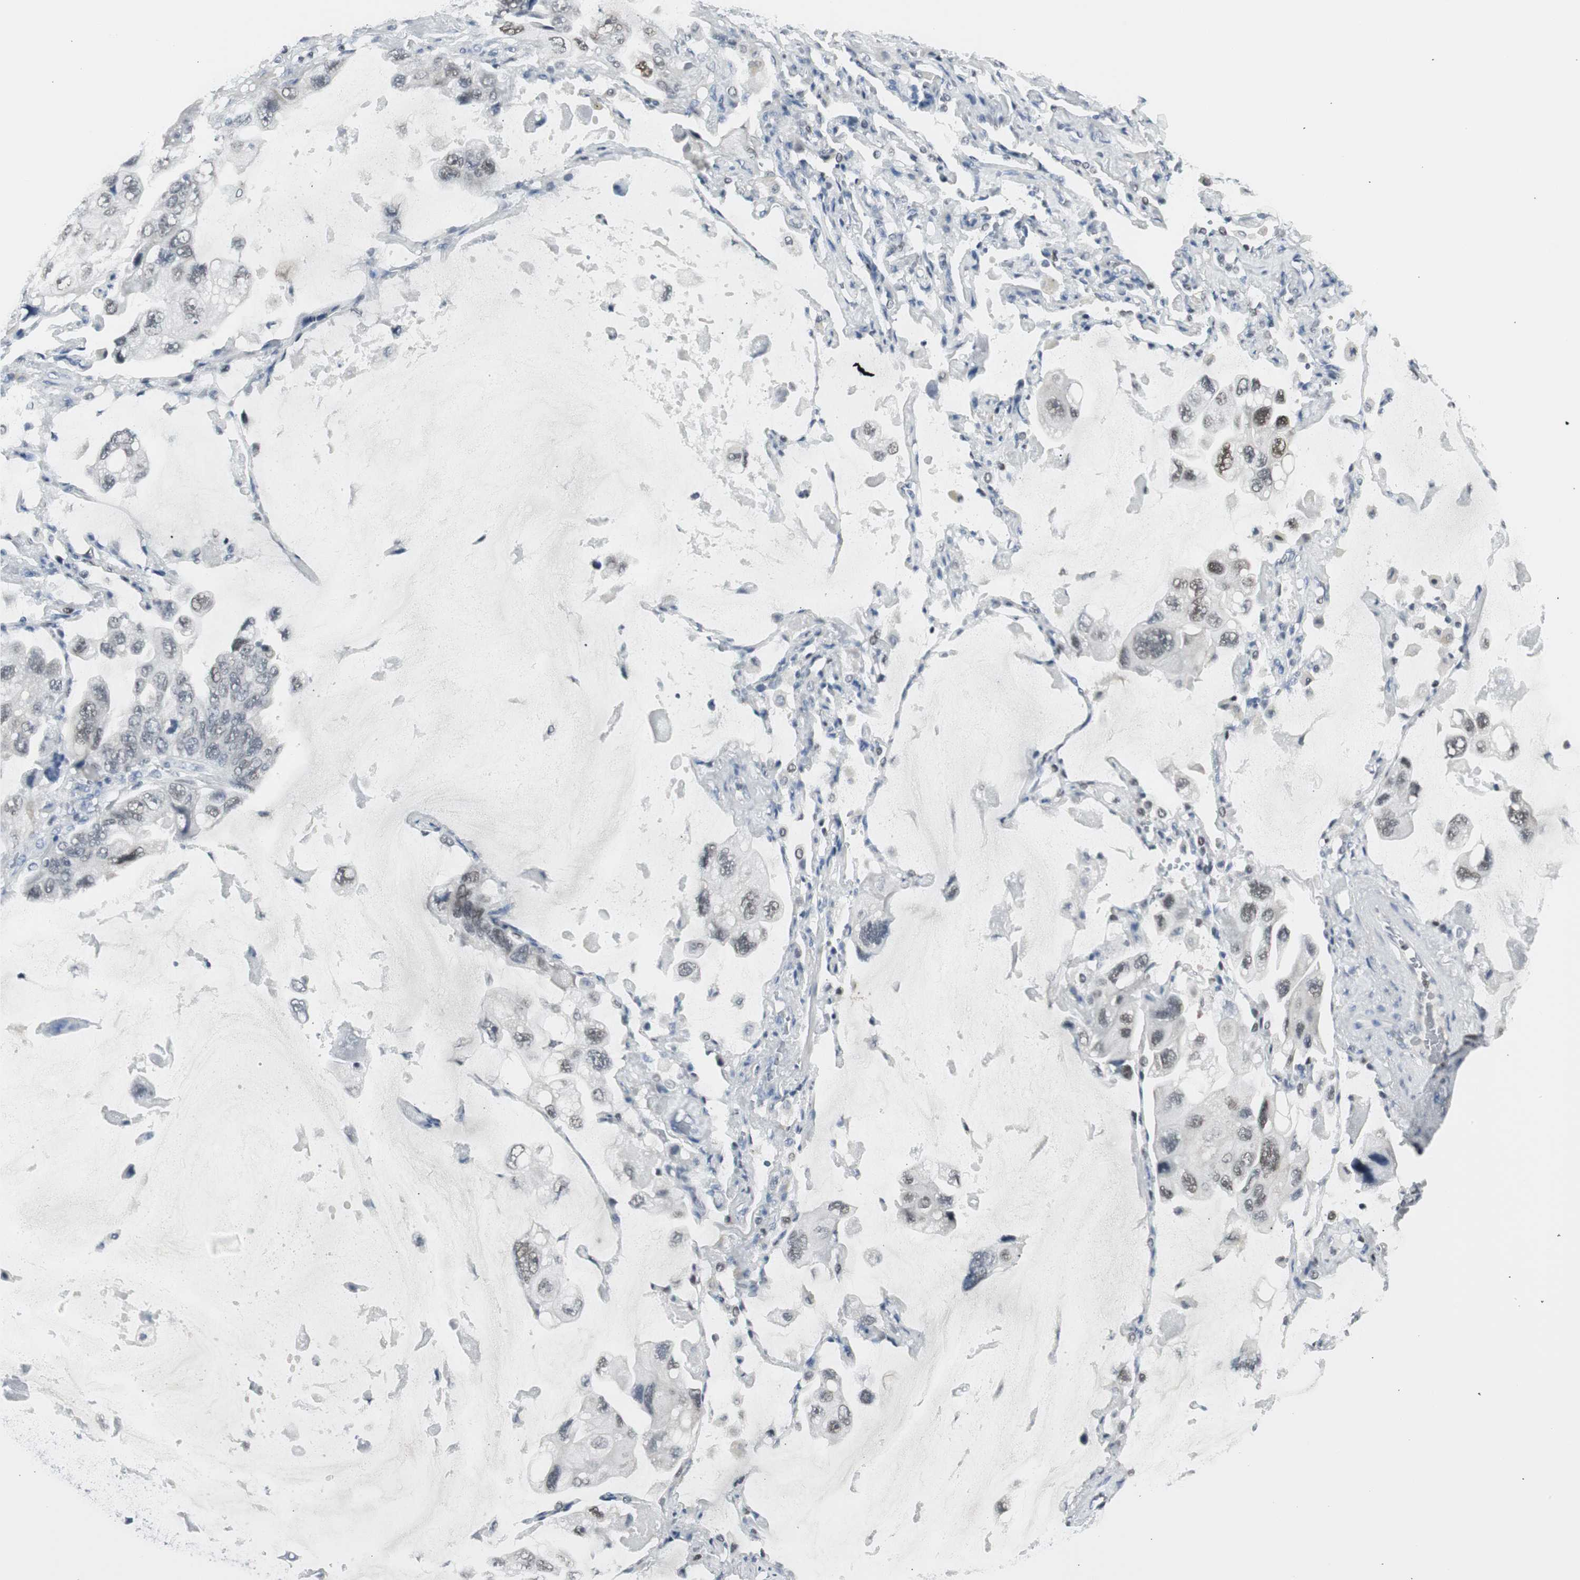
{"staining": {"intensity": "weak", "quantity": "25%-75%", "location": "nuclear"}, "tissue": "lung cancer", "cell_type": "Tumor cells", "image_type": "cancer", "snomed": [{"axis": "morphology", "description": "Squamous cell carcinoma, NOS"}, {"axis": "topography", "description": "Lung"}], "caption": "A brown stain labels weak nuclear positivity of a protein in human lung squamous cell carcinoma tumor cells.", "gene": "ZBTB7B", "patient": {"sex": "female", "age": 73}}